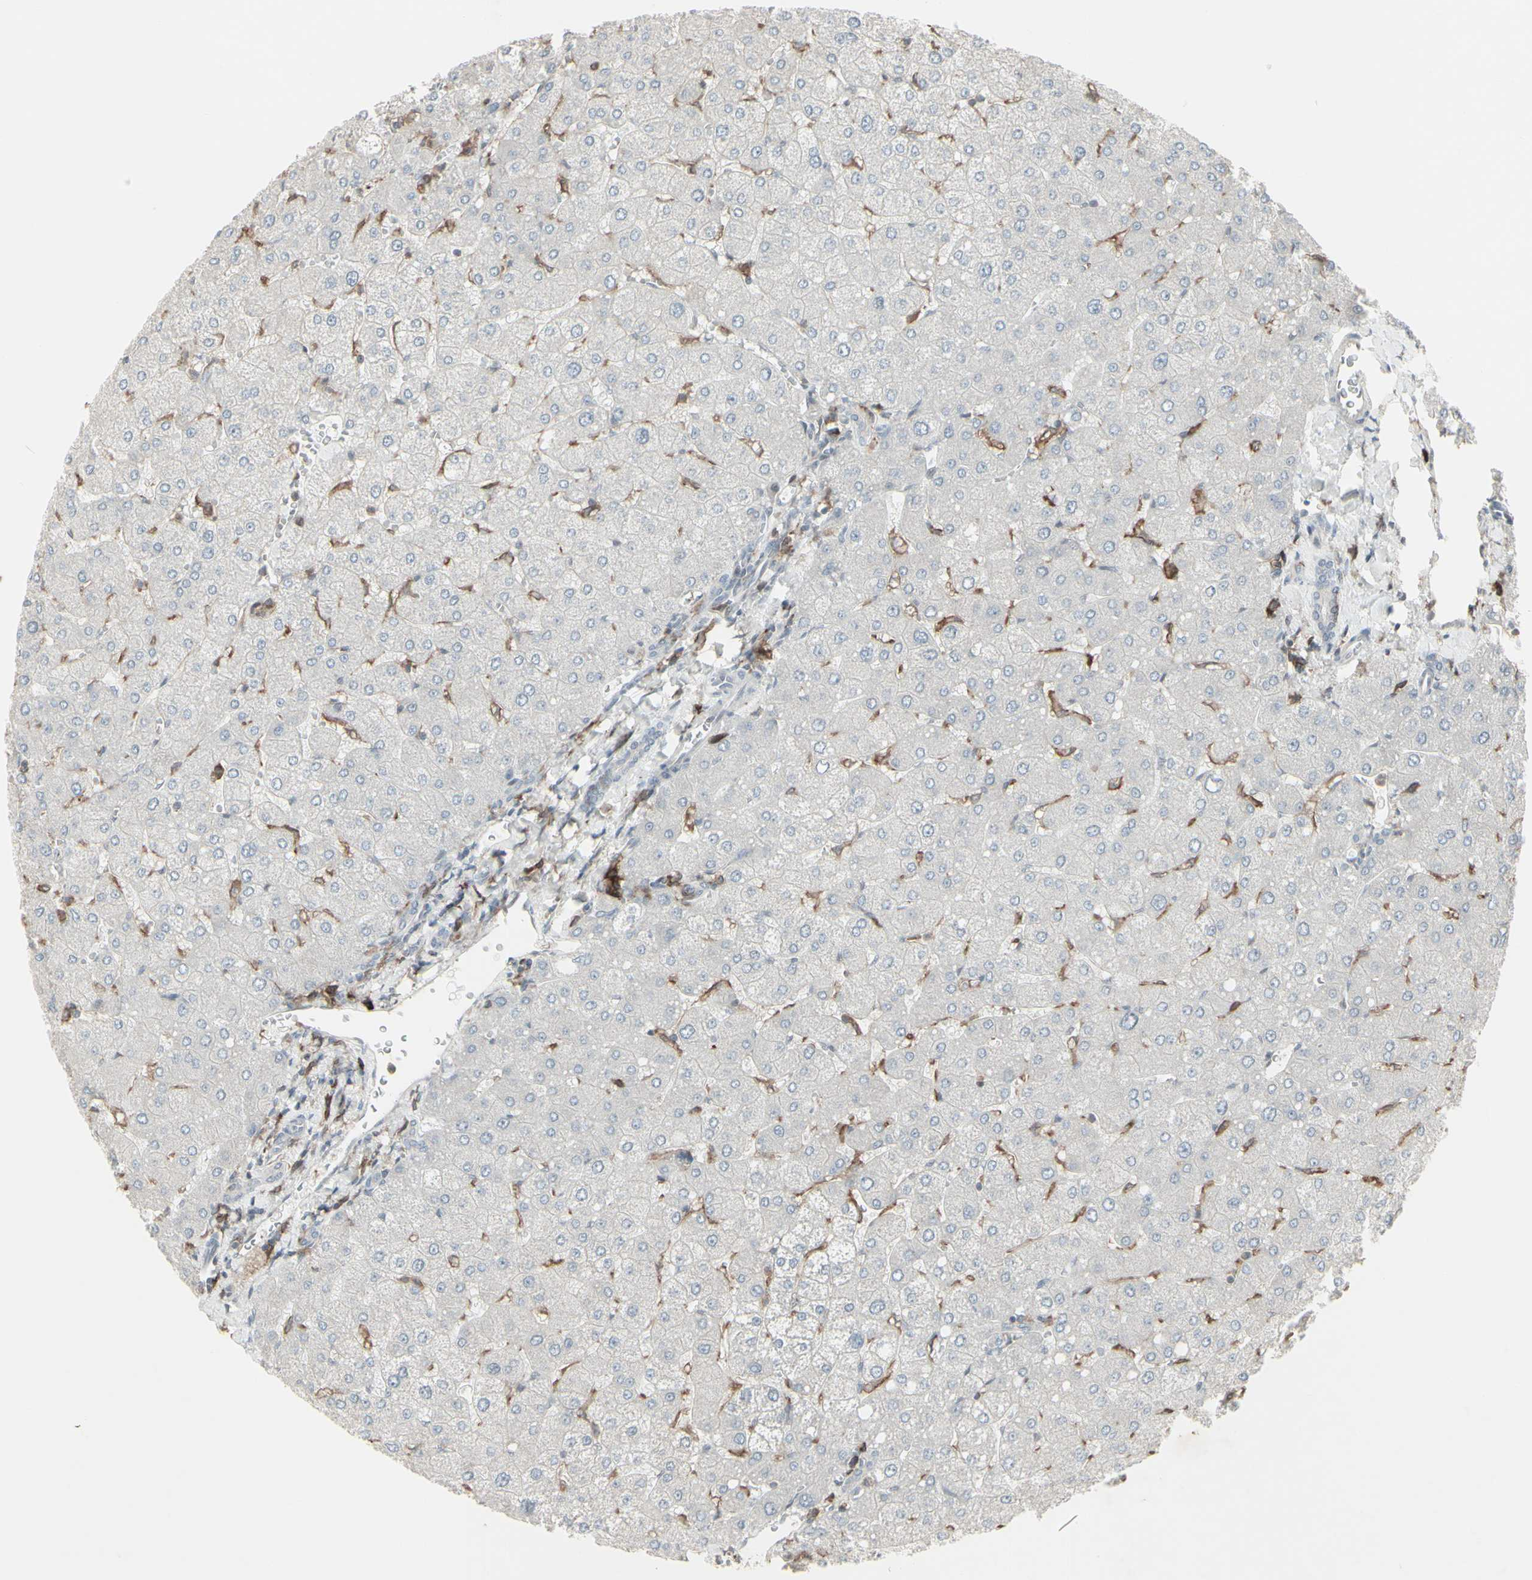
{"staining": {"intensity": "negative", "quantity": "none", "location": "none"}, "tissue": "liver", "cell_type": "Cholangiocytes", "image_type": "normal", "snomed": [{"axis": "morphology", "description": "Normal tissue, NOS"}, {"axis": "topography", "description": "Liver"}], "caption": "The image exhibits no significant positivity in cholangiocytes of liver. (Stains: DAB (3,3'-diaminobenzidine) IHC with hematoxylin counter stain, Microscopy: brightfield microscopy at high magnification).", "gene": "CD33", "patient": {"sex": "male", "age": 55}}